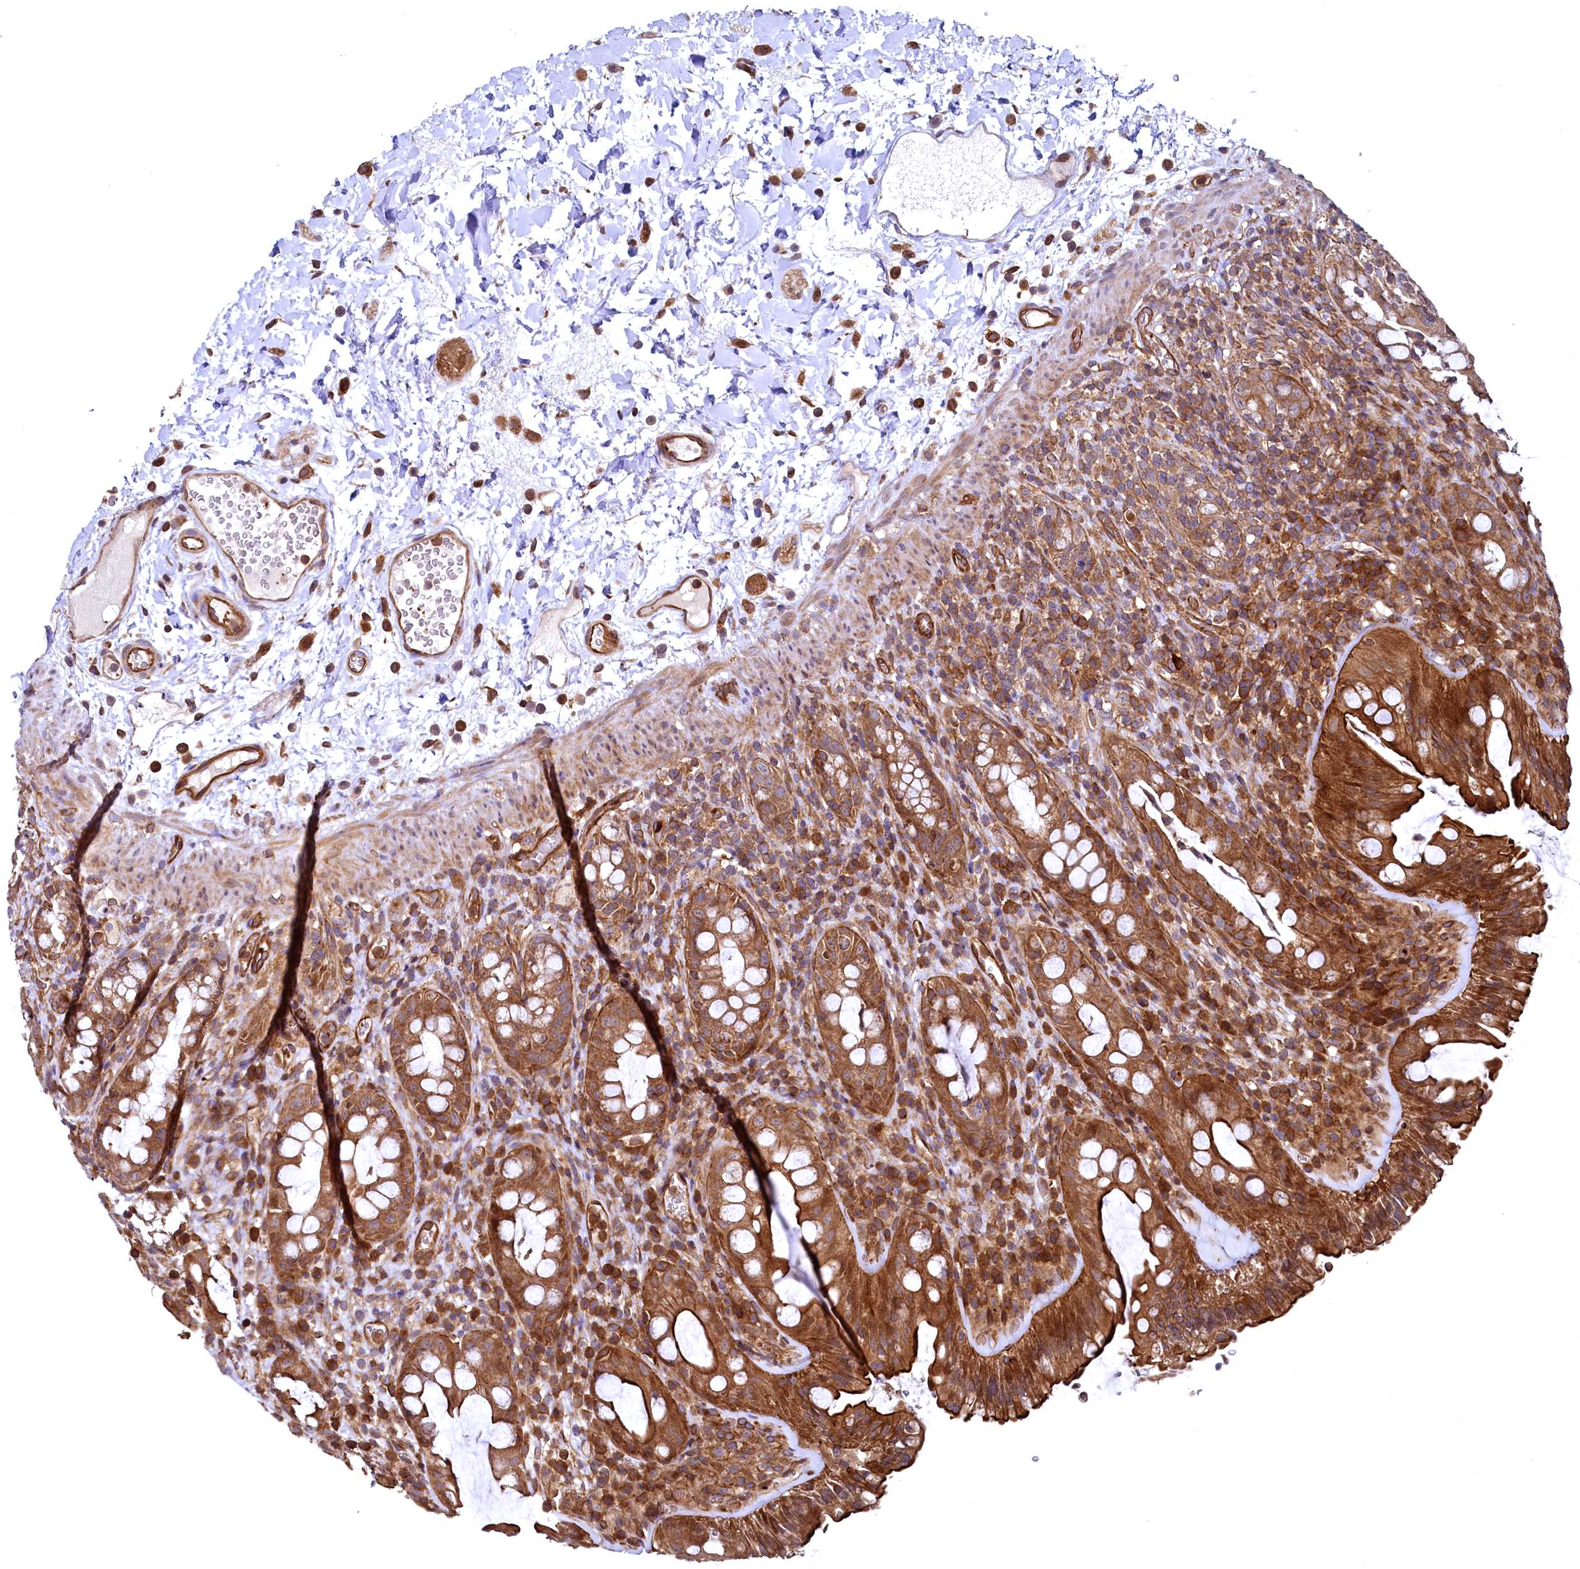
{"staining": {"intensity": "strong", "quantity": ">75%", "location": "cytoplasmic/membranous"}, "tissue": "rectum", "cell_type": "Glandular cells", "image_type": "normal", "snomed": [{"axis": "morphology", "description": "Normal tissue, NOS"}, {"axis": "topography", "description": "Rectum"}], "caption": "This is a micrograph of immunohistochemistry staining of benign rectum, which shows strong staining in the cytoplasmic/membranous of glandular cells.", "gene": "SVIP", "patient": {"sex": "female", "age": 57}}